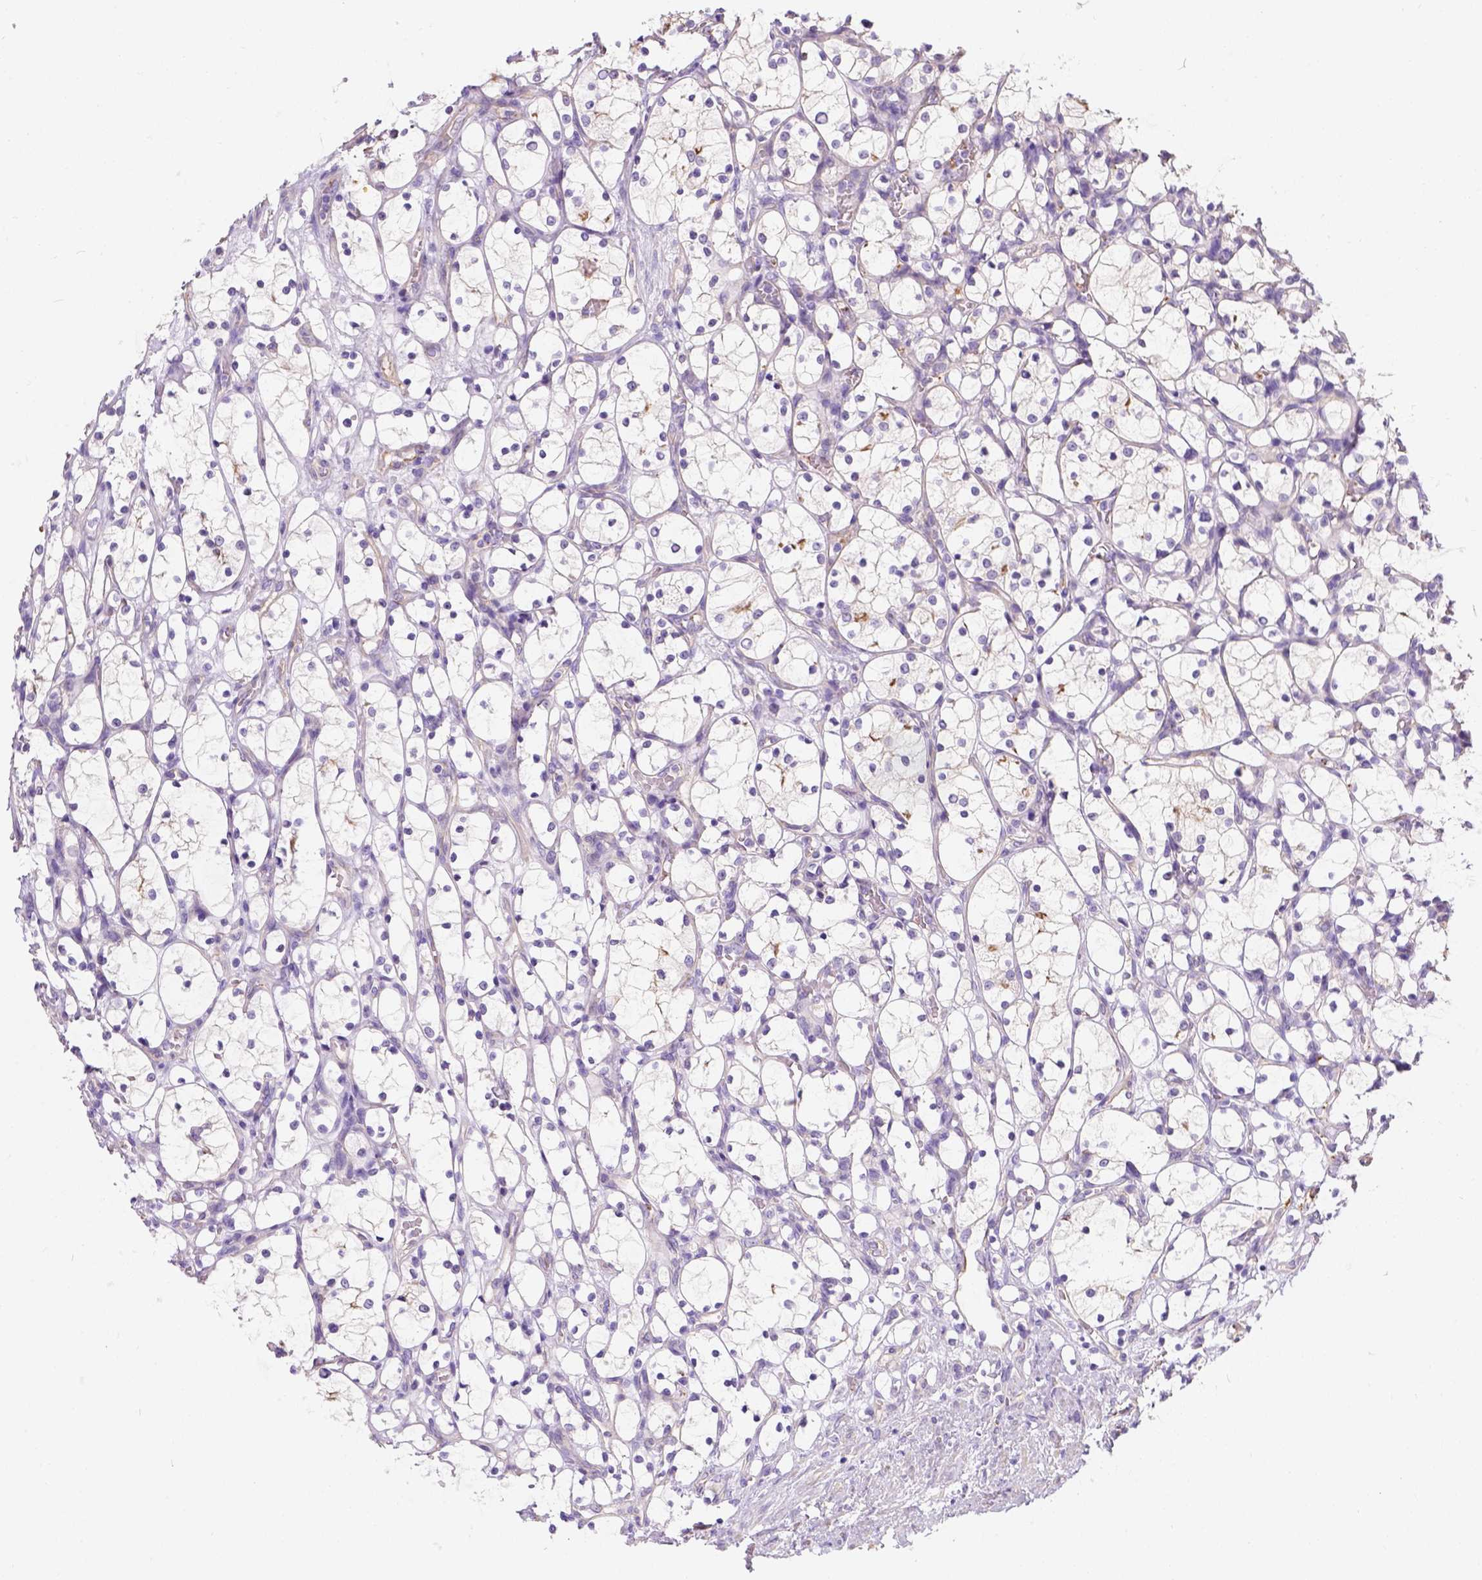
{"staining": {"intensity": "moderate", "quantity": "<25%", "location": "cytoplasmic/membranous"}, "tissue": "renal cancer", "cell_type": "Tumor cells", "image_type": "cancer", "snomed": [{"axis": "morphology", "description": "Adenocarcinoma, NOS"}, {"axis": "topography", "description": "Kidney"}], "caption": "The micrograph exhibits staining of renal adenocarcinoma, revealing moderate cytoplasmic/membranous protein positivity (brown color) within tumor cells. The protein of interest is shown in brown color, while the nuclei are stained blue.", "gene": "PHF7", "patient": {"sex": "female", "age": 69}}